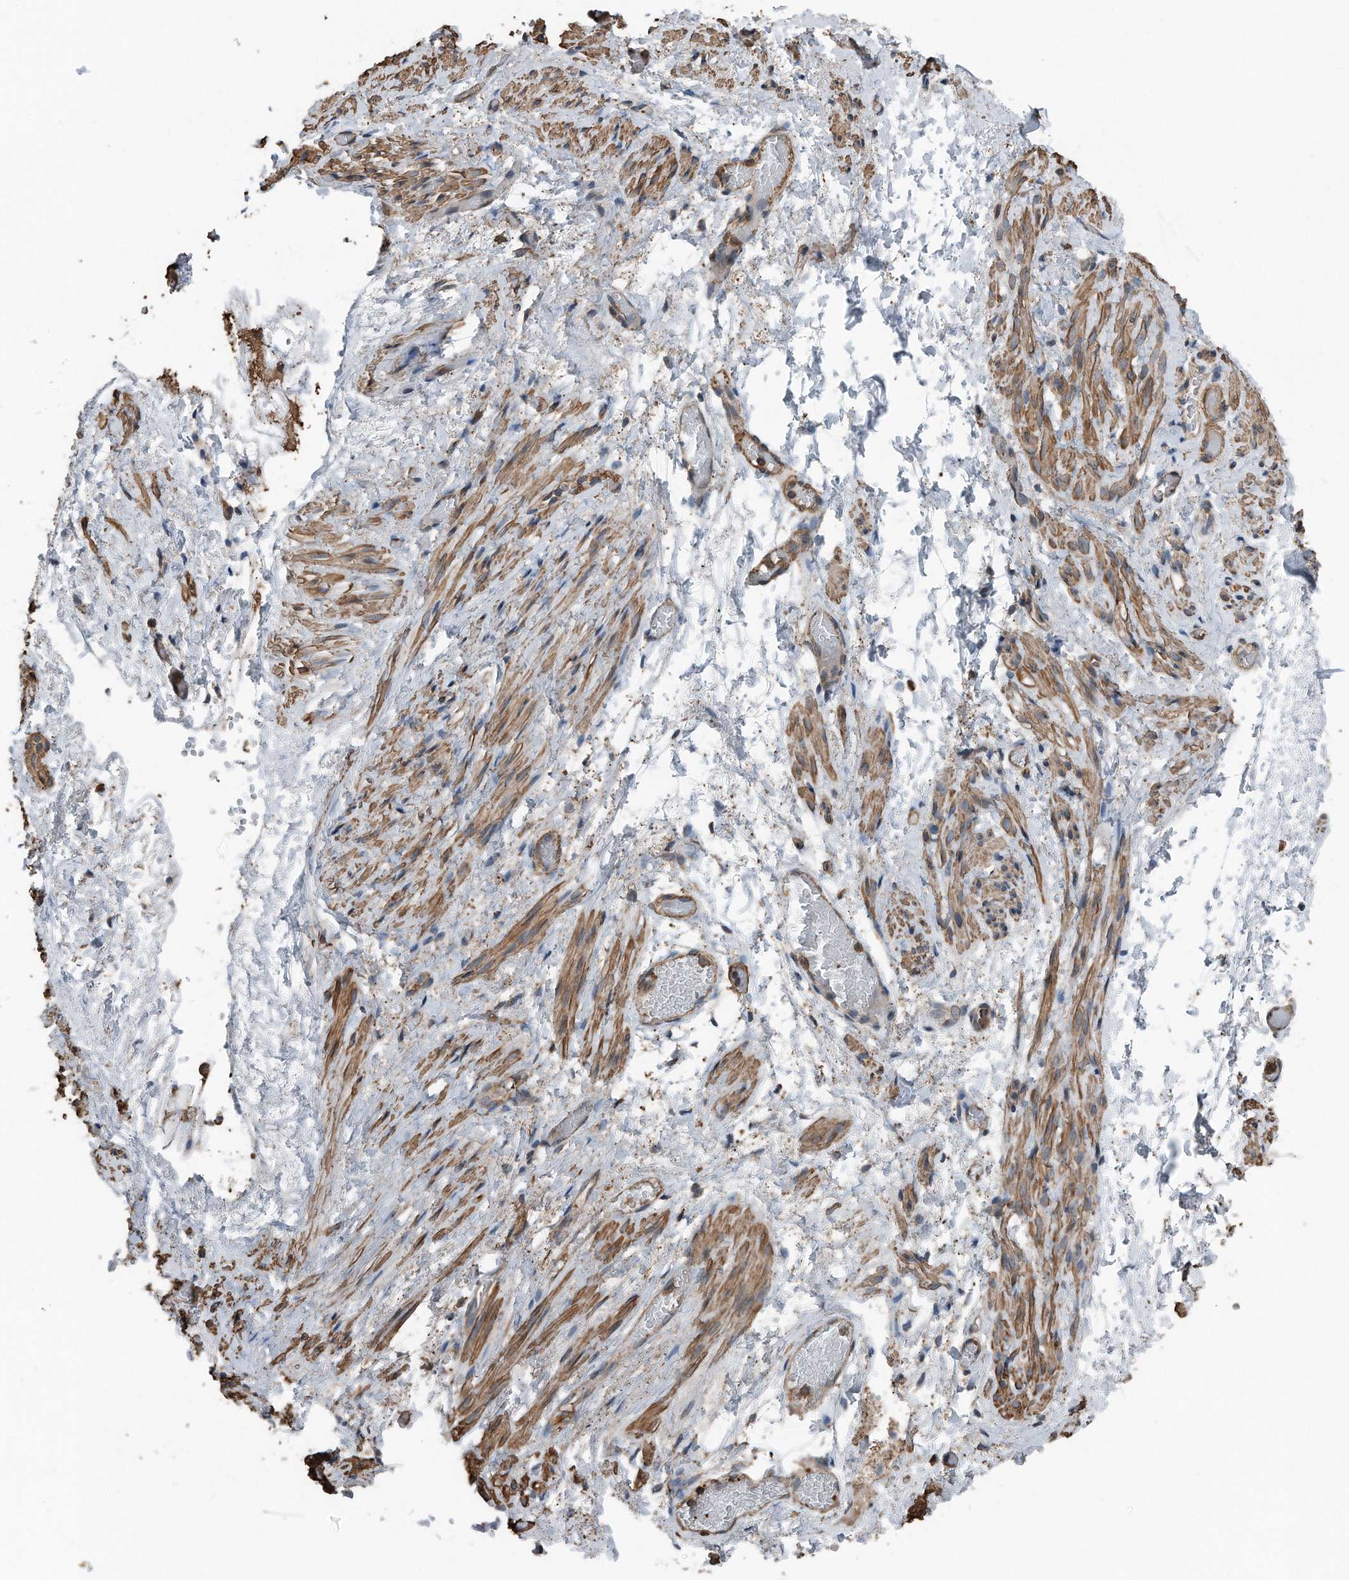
{"staining": {"intensity": "negative", "quantity": "none", "location": "none"}, "tissue": "adipose tissue", "cell_type": "Adipocytes", "image_type": "normal", "snomed": [{"axis": "morphology", "description": "Normal tissue, NOS"}, {"axis": "topography", "description": "Smooth muscle"}, {"axis": "topography", "description": "Peripheral nerve tissue"}], "caption": "DAB immunohistochemical staining of normal human adipose tissue exhibits no significant positivity in adipocytes.", "gene": "RSPO3", "patient": {"sex": "female", "age": 39}}